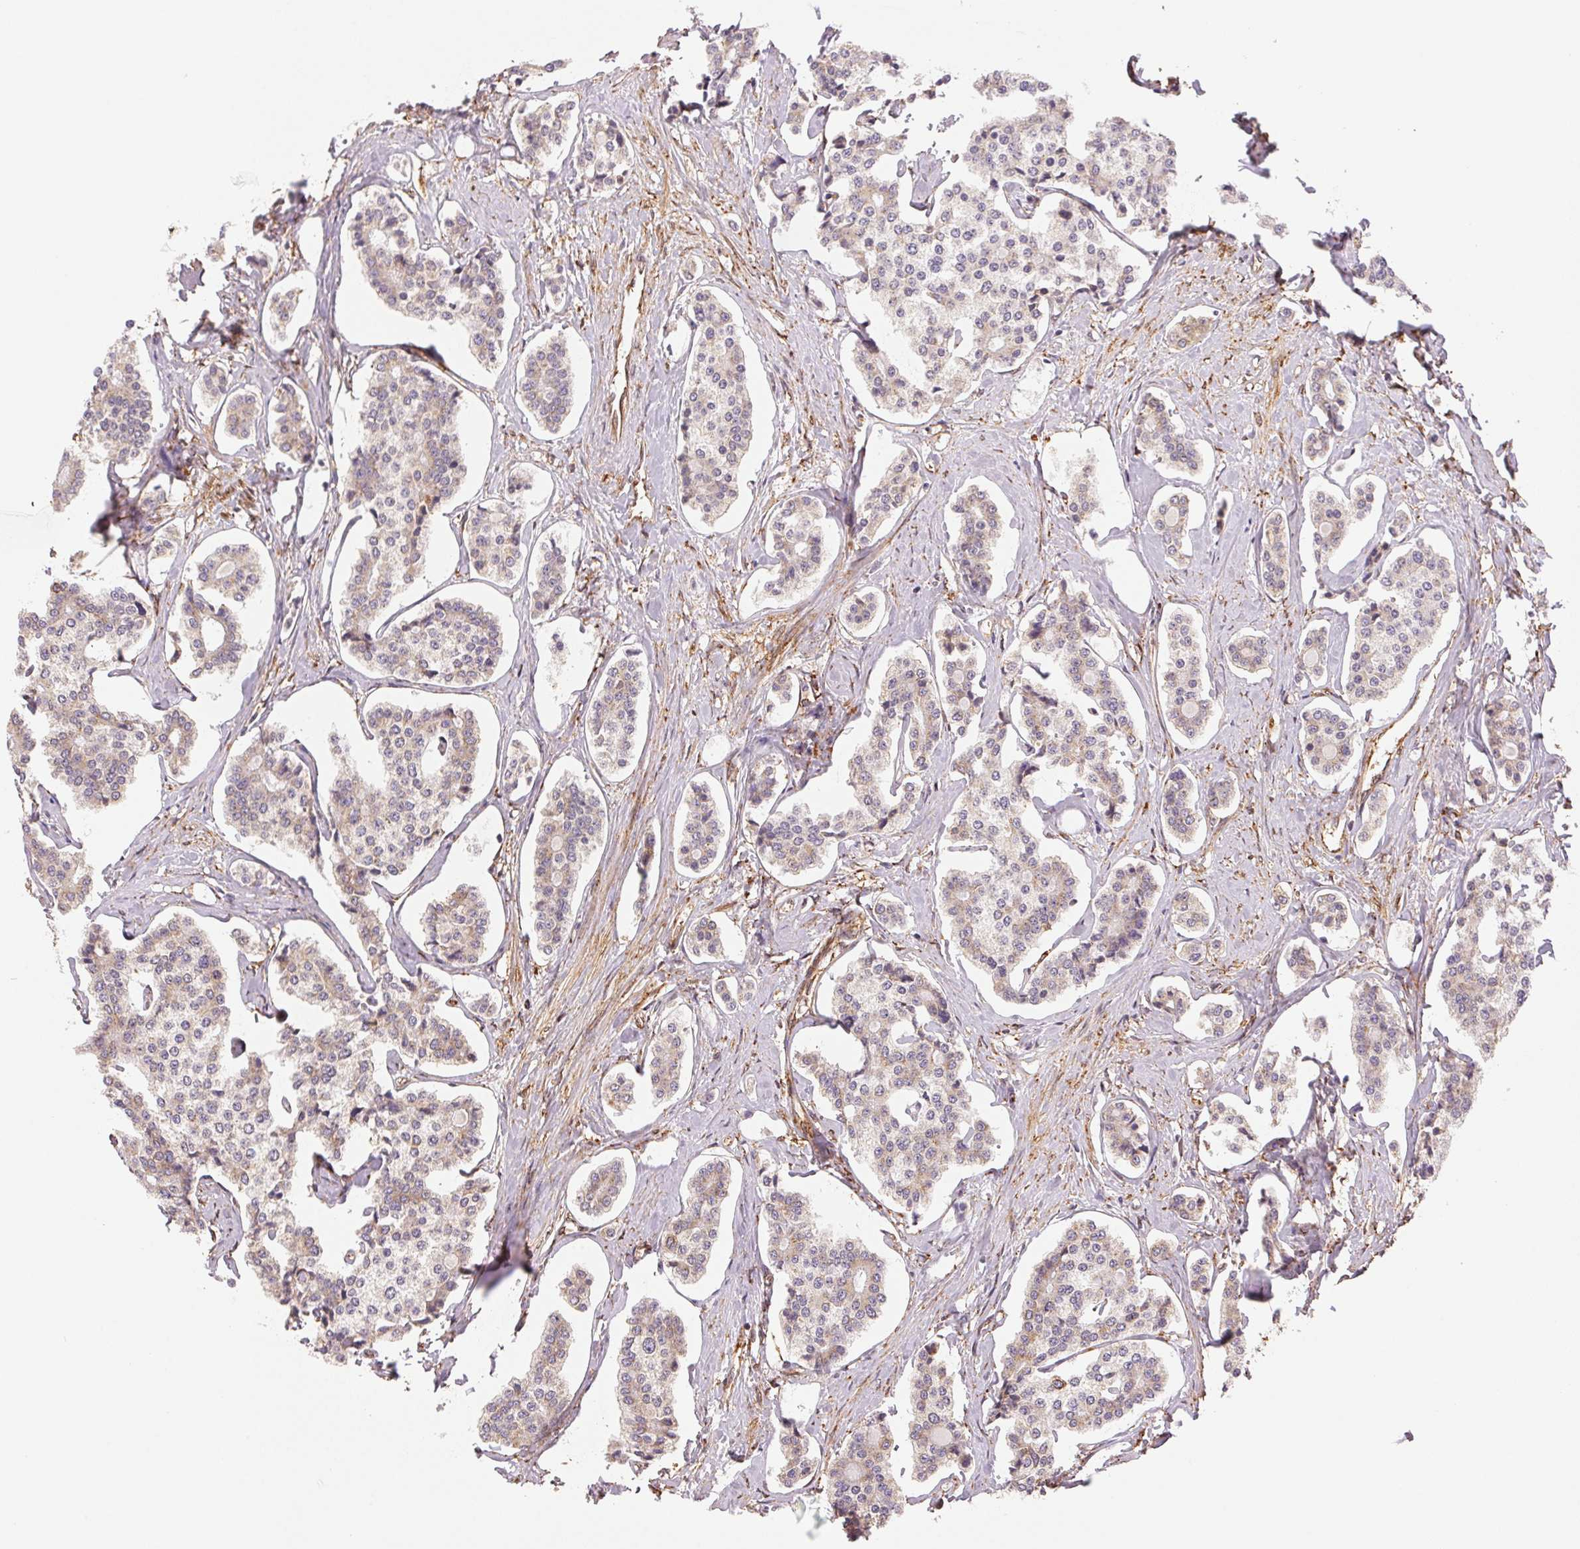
{"staining": {"intensity": "weak", "quantity": "<25%", "location": "cytoplasmic/membranous"}, "tissue": "carcinoid", "cell_type": "Tumor cells", "image_type": "cancer", "snomed": [{"axis": "morphology", "description": "Carcinoid, malignant, NOS"}, {"axis": "topography", "description": "Small intestine"}], "caption": "This is an immunohistochemistry (IHC) image of carcinoid. There is no expression in tumor cells.", "gene": "RCN3", "patient": {"sex": "female", "age": 65}}